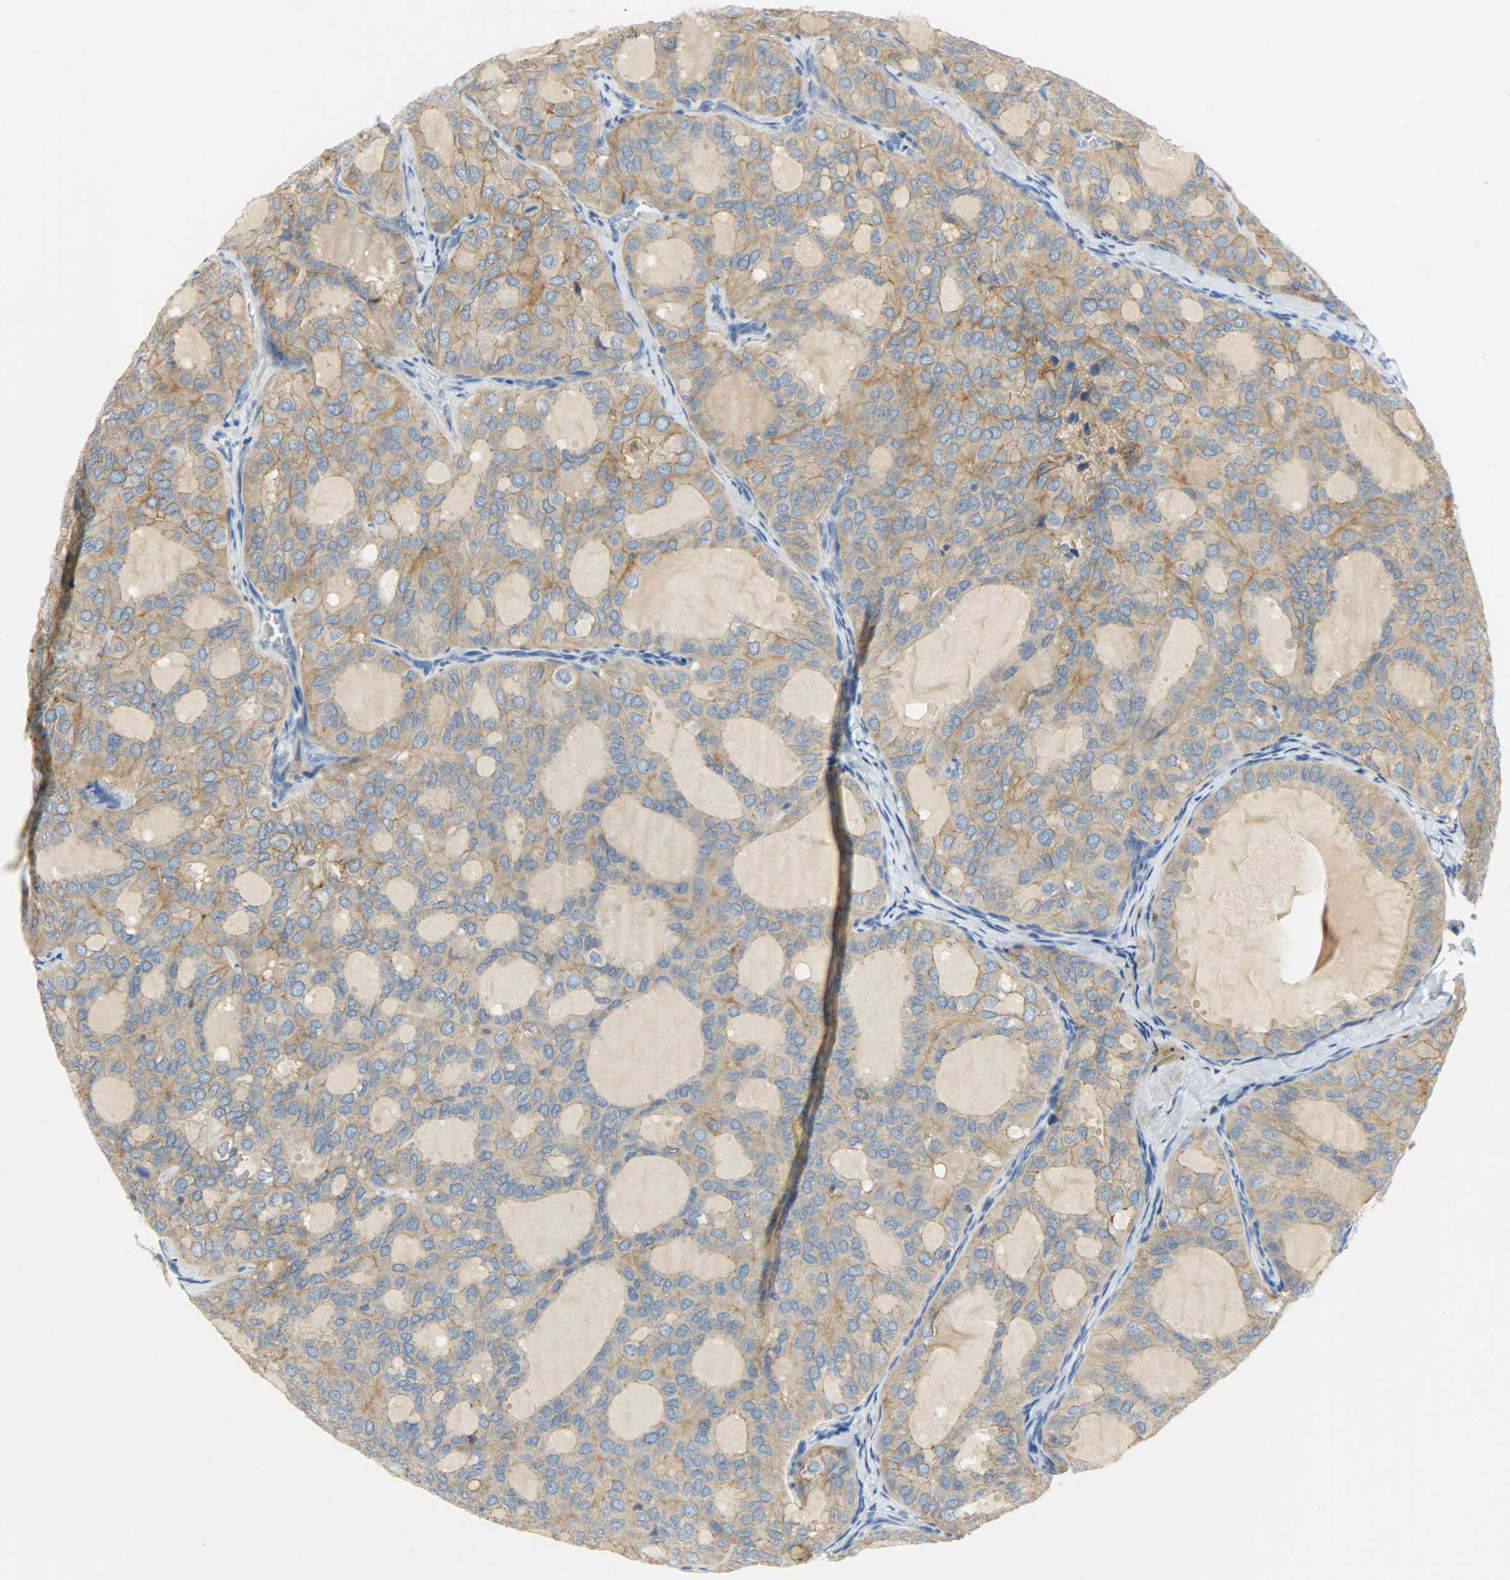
{"staining": {"intensity": "moderate", "quantity": ">75%", "location": "cytoplasmic/membranous"}, "tissue": "thyroid cancer", "cell_type": "Tumor cells", "image_type": "cancer", "snomed": [{"axis": "morphology", "description": "Follicular adenoma carcinoma, NOS"}, {"axis": "topography", "description": "Thyroid gland"}], "caption": "Thyroid cancer (follicular adenoma carcinoma) stained for a protein shows moderate cytoplasmic/membranous positivity in tumor cells. Immunohistochemistry (ihc) stains the protein in brown and the nuclei are stained blue.", "gene": "DSG2", "patient": {"sex": "male", "age": 75}}